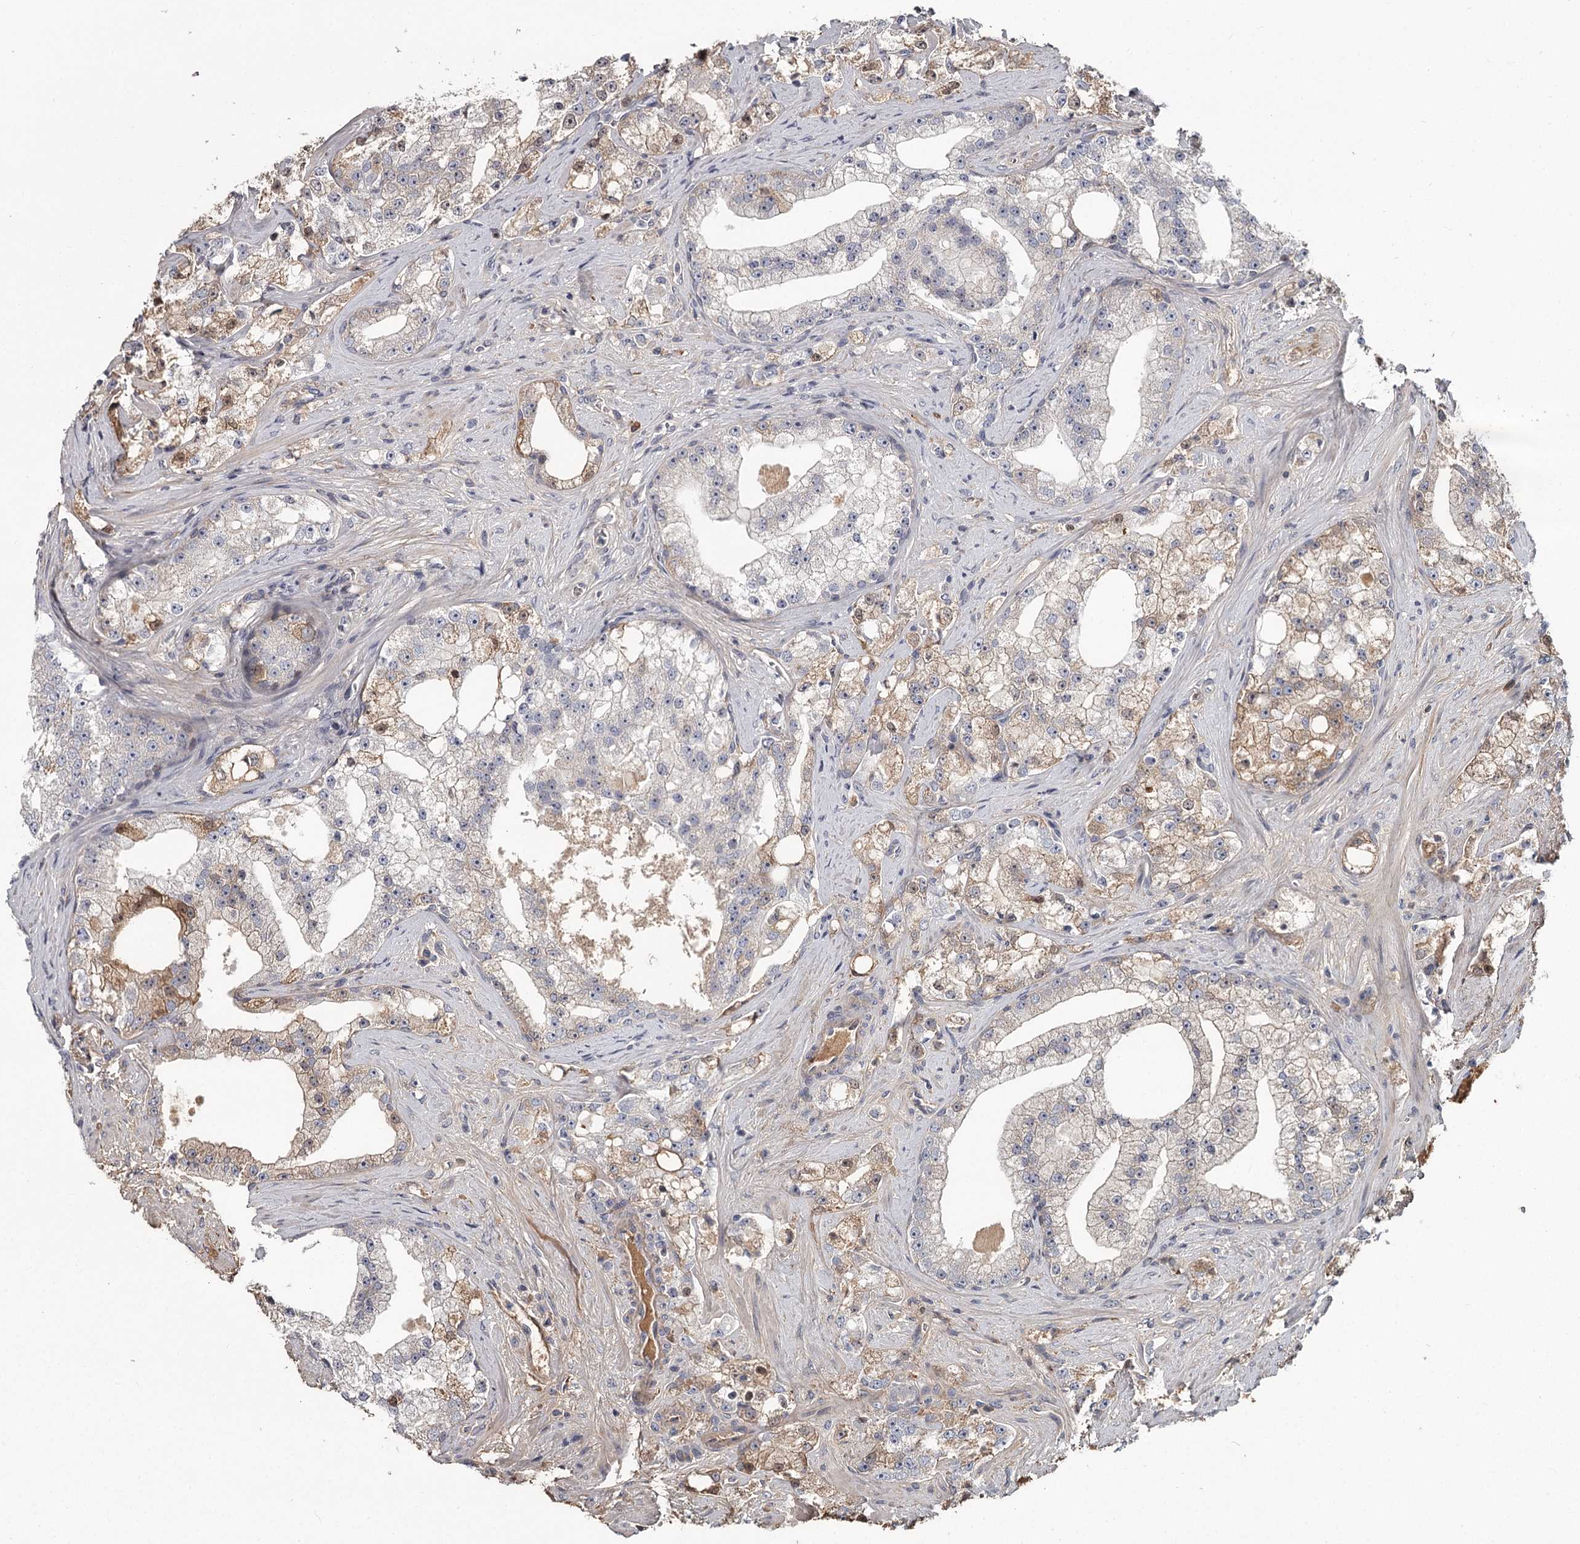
{"staining": {"intensity": "moderate", "quantity": "<25%", "location": "cytoplasmic/membranous"}, "tissue": "prostate cancer", "cell_type": "Tumor cells", "image_type": "cancer", "snomed": [{"axis": "morphology", "description": "Adenocarcinoma, High grade"}, {"axis": "topography", "description": "Prostate"}], "caption": "IHC (DAB) staining of human prostate adenocarcinoma (high-grade) displays moderate cytoplasmic/membranous protein expression in approximately <25% of tumor cells.", "gene": "DHRS9", "patient": {"sex": "male", "age": 64}}